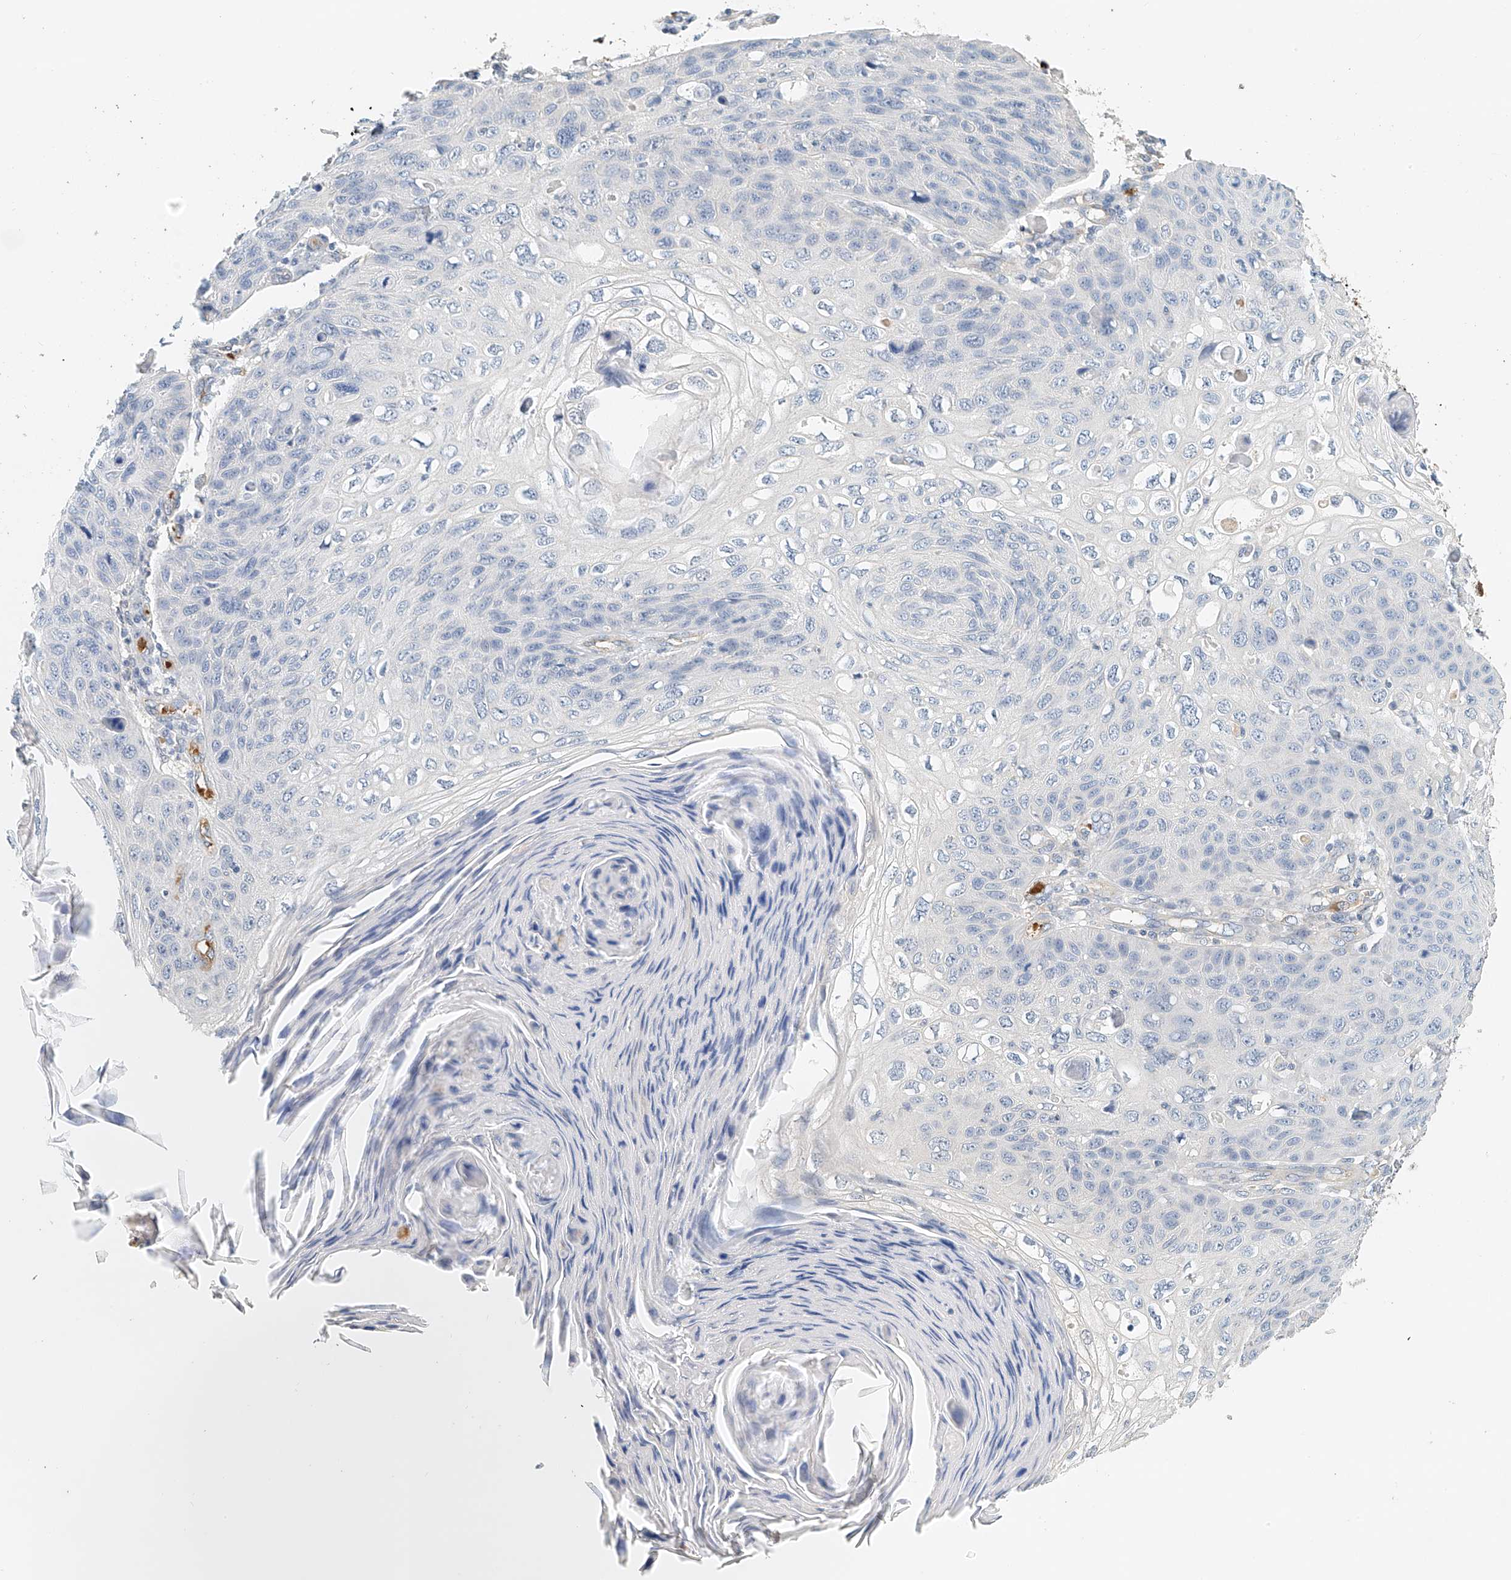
{"staining": {"intensity": "negative", "quantity": "none", "location": "none"}, "tissue": "skin cancer", "cell_type": "Tumor cells", "image_type": "cancer", "snomed": [{"axis": "morphology", "description": "Squamous cell carcinoma, NOS"}, {"axis": "topography", "description": "Skin"}], "caption": "Squamous cell carcinoma (skin) was stained to show a protein in brown. There is no significant staining in tumor cells. (Immunohistochemistry (ihc), brightfield microscopy, high magnification).", "gene": "RCAN3", "patient": {"sex": "female", "age": 90}}